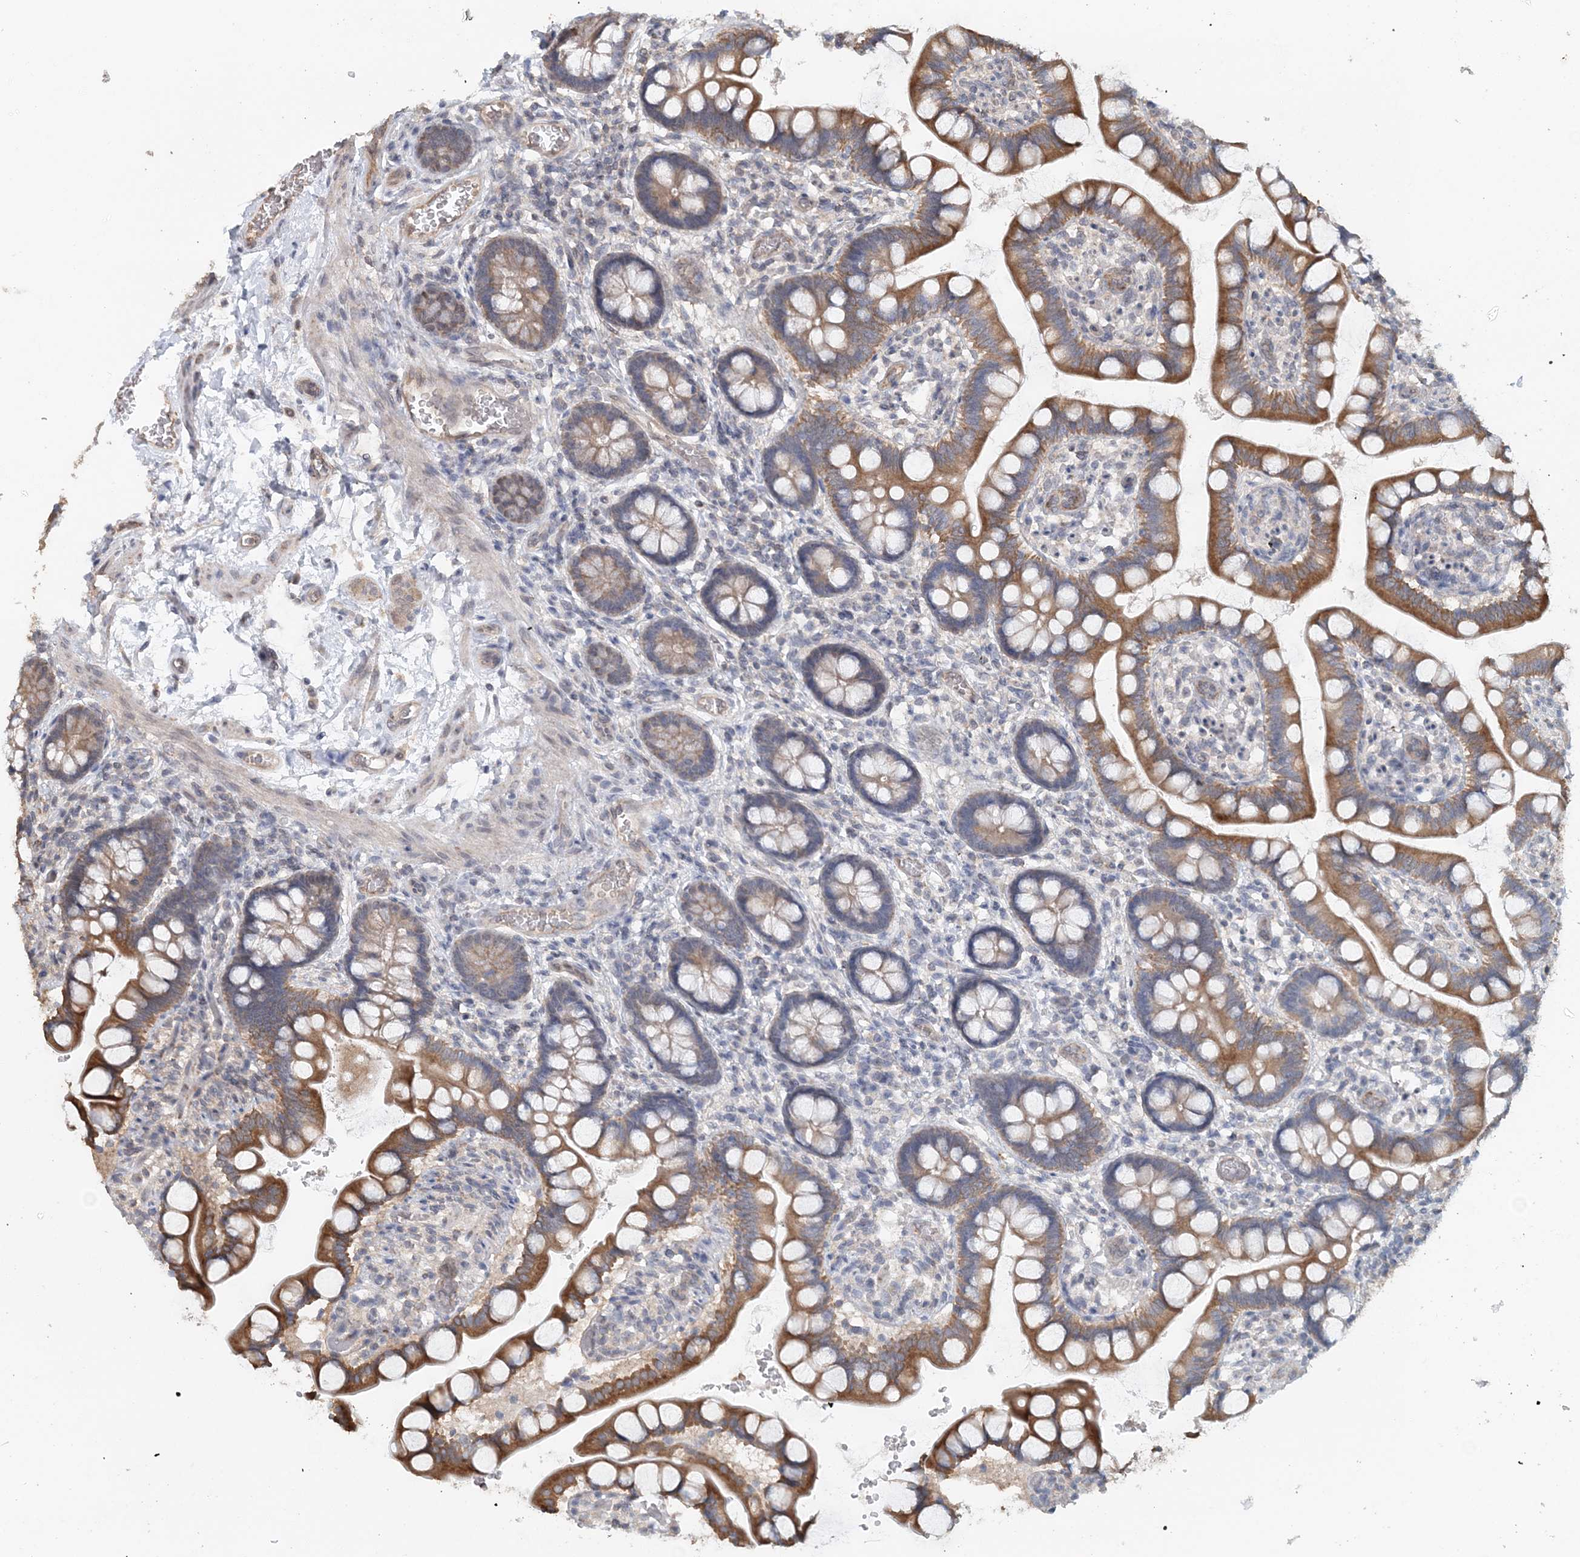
{"staining": {"intensity": "strong", "quantity": ">75%", "location": "cytoplasmic/membranous"}, "tissue": "small intestine", "cell_type": "Glandular cells", "image_type": "normal", "snomed": [{"axis": "morphology", "description": "Normal tissue, NOS"}, {"axis": "topography", "description": "Small intestine"}], "caption": "Protein expression analysis of unremarkable human small intestine reveals strong cytoplasmic/membranous expression in about >75% of glandular cells. (IHC, brightfield microscopy, high magnification).", "gene": "FBXO38", "patient": {"sex": "male", "age": 52}}